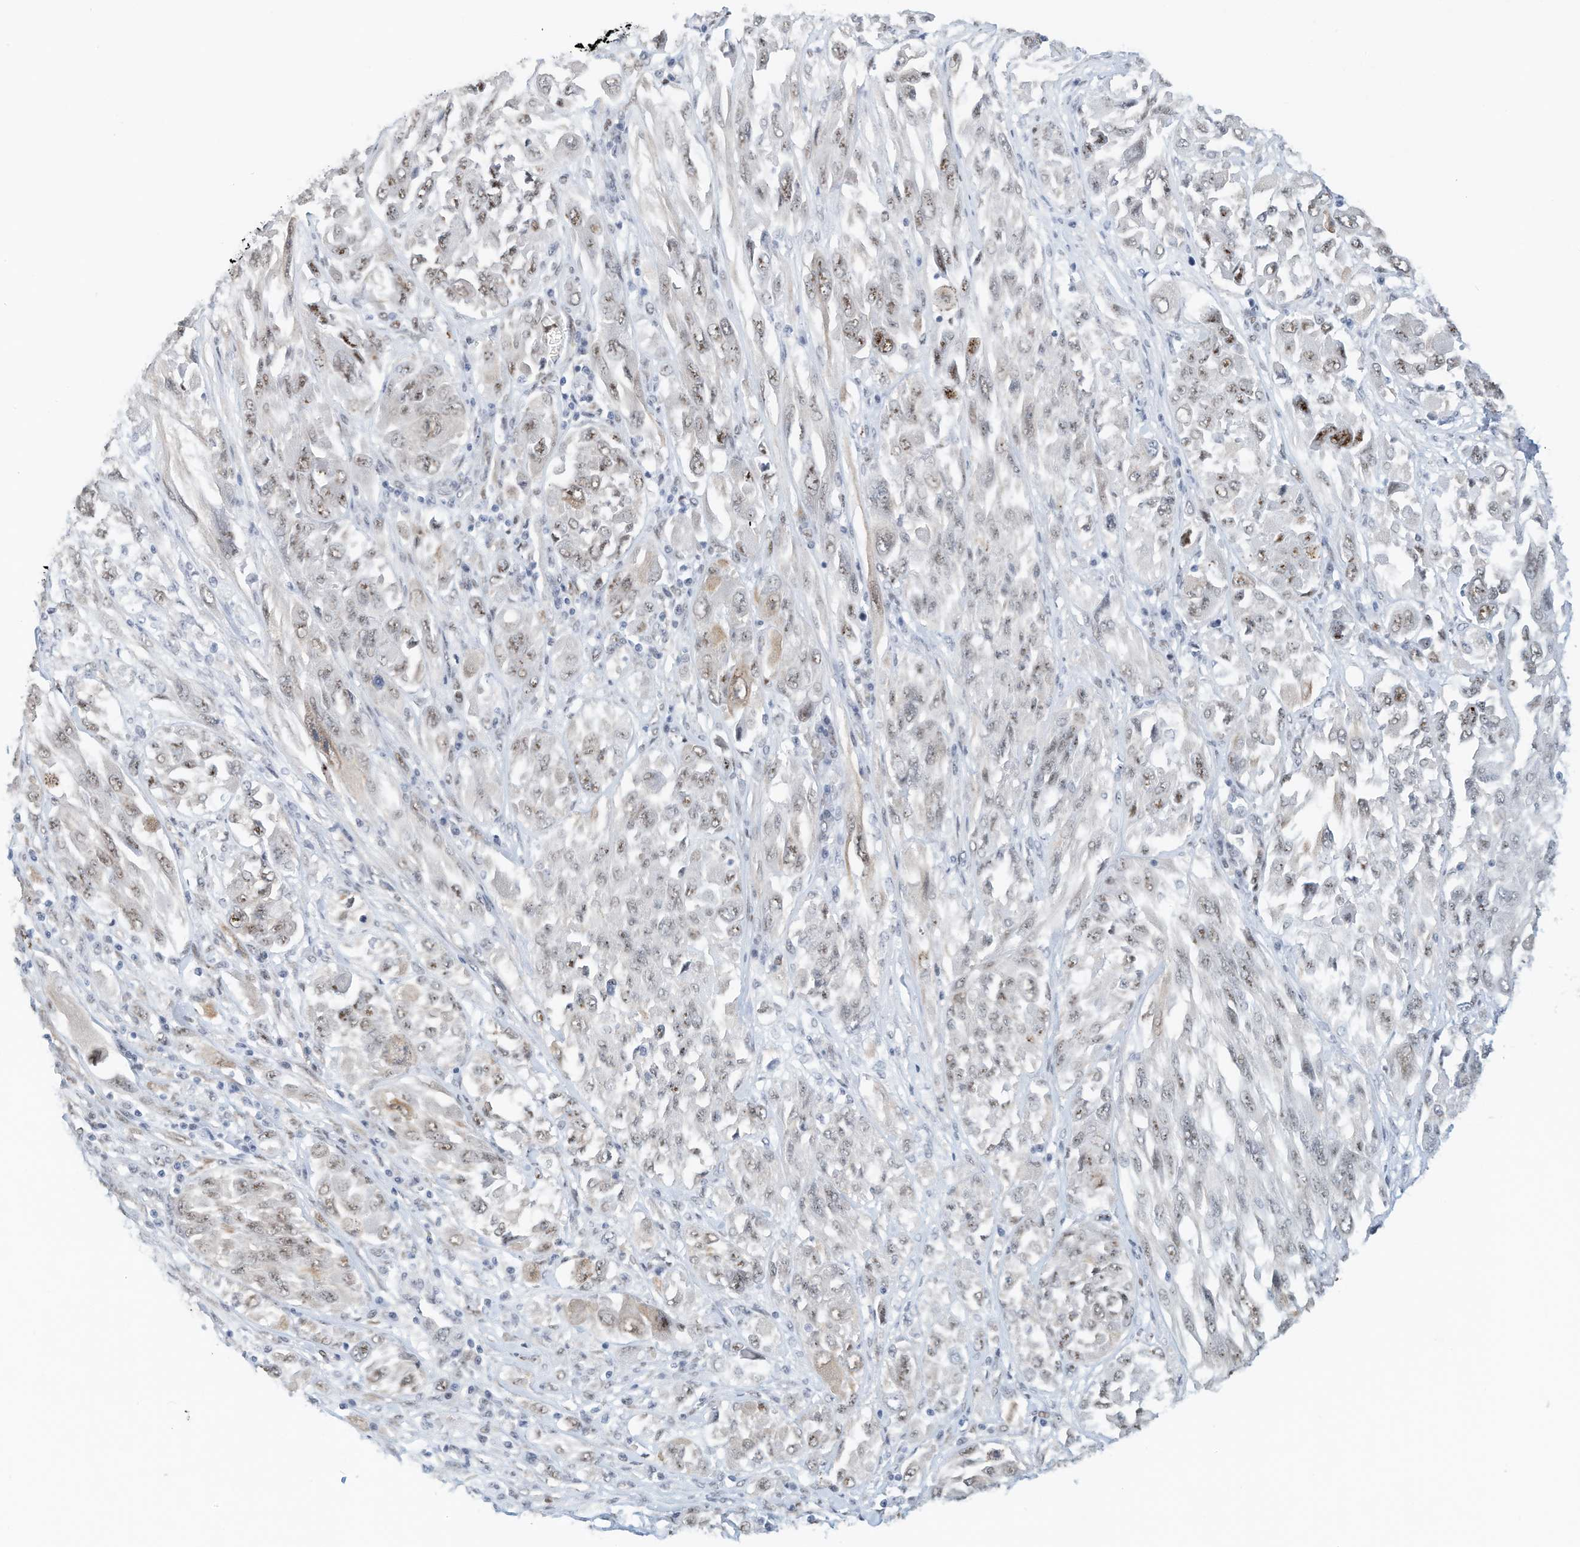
{"staining": {"intensity": "weak", "quantity": "25%-75%", "location": "nuclear"}, "tissue": "melanoma", "cell_type": "Tumor cells", "image_type": "cancer", "snomed": [{"axis": "morphology", "description": "Malignant melanoma, NOS"}, {"axis": "topography", "description": "Skin"}], "caption": "IHC (DAB) staining of human malignant melanoma exhibits weak nuclear protein expression in approximately 25%-75% of tumor cells.", "gene": "ARHGAP28", "patient": {"sex": "female", "age": 91}}